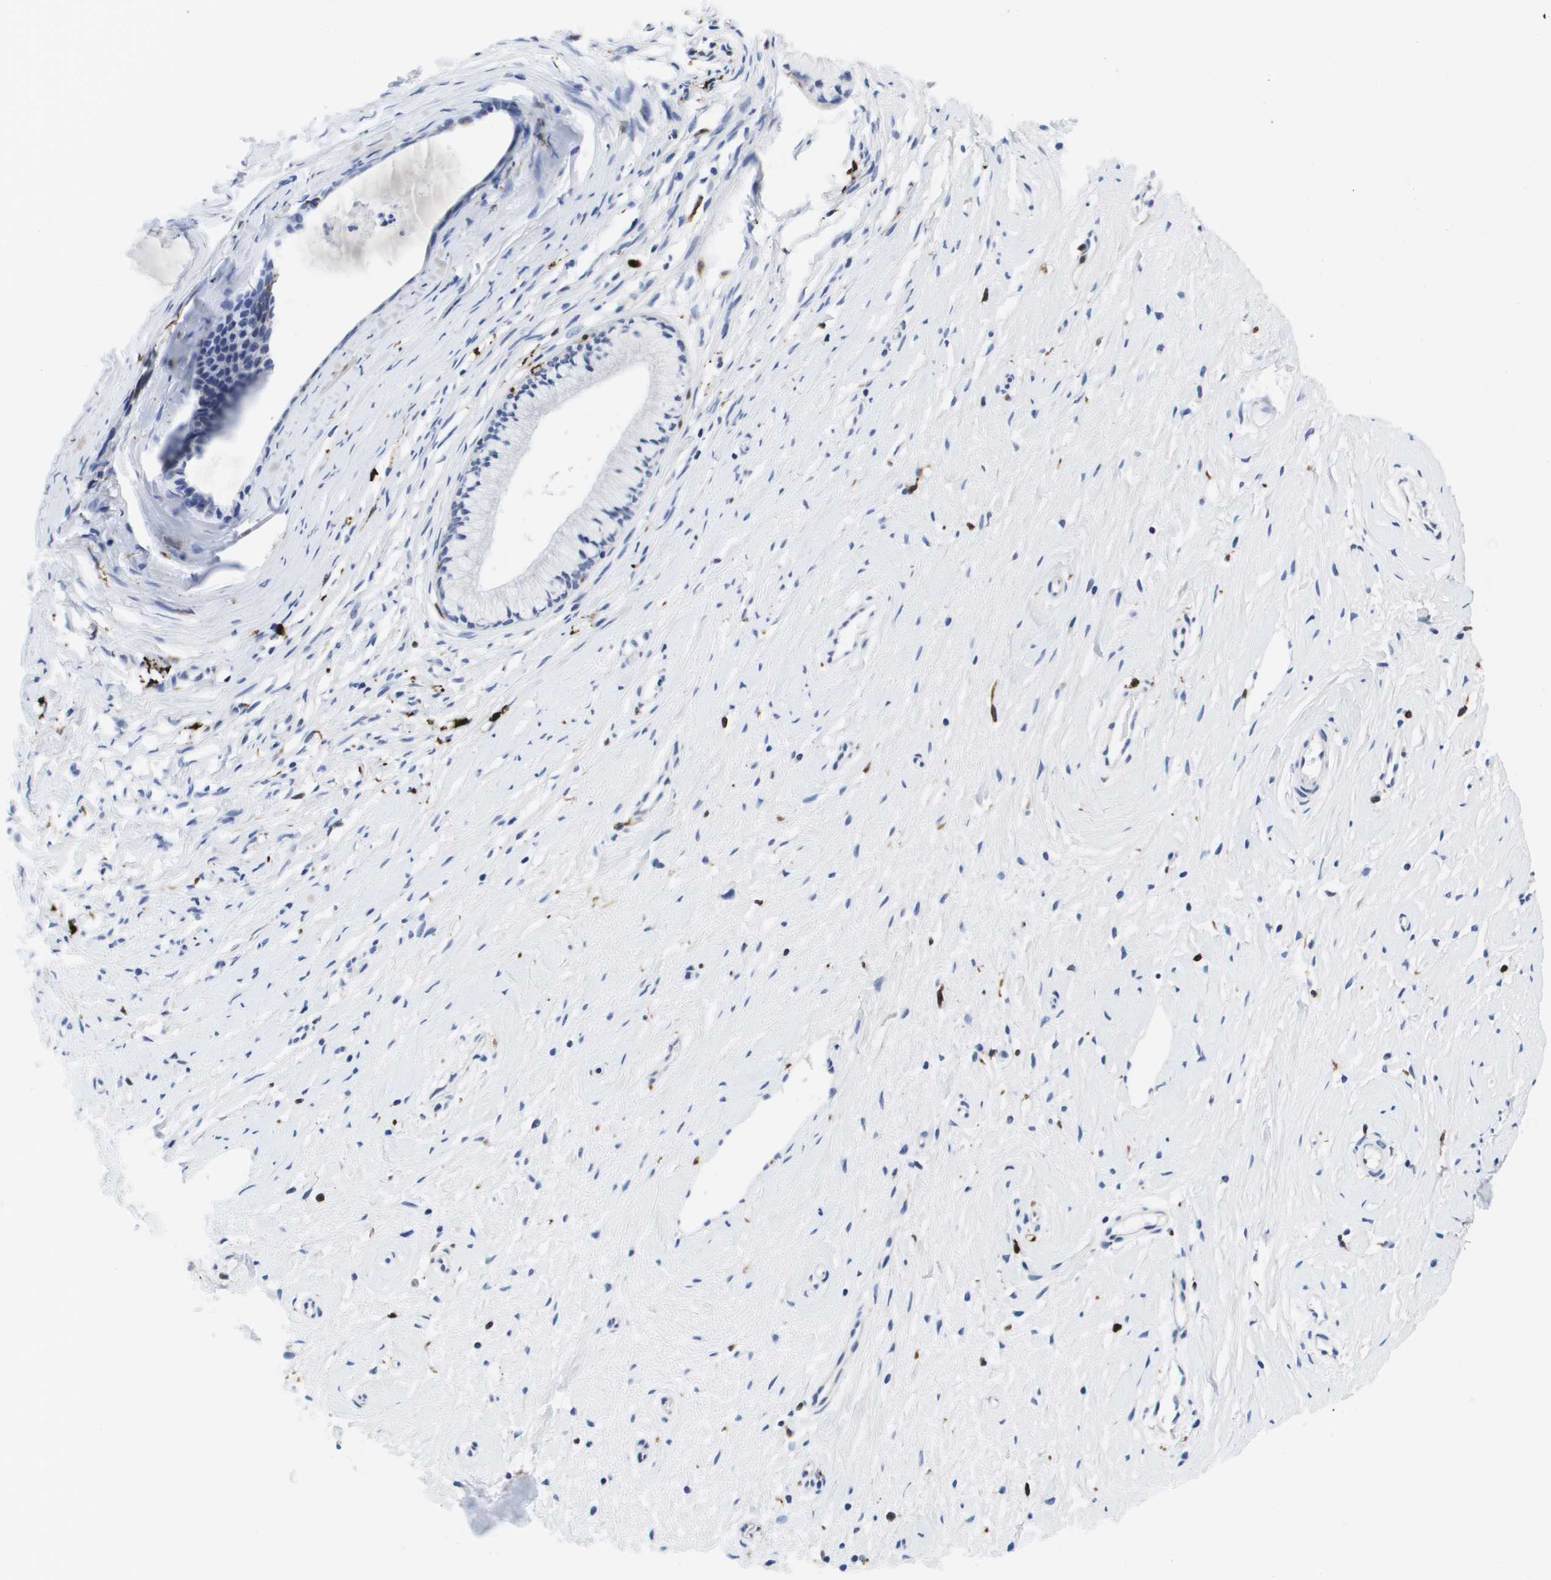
{"staining": {"intensity": "negative", "quantity": "none", "location": "none"}, "tissue": "cervix", "cell_type": "Glandular cells", "image_type": "normal", "snomed": [{"axis": "morphology", "description": "Normal tissue, NOS"}, {"axis": "topography", "description": "Cervix"}], "caption": "This is an immunohistochemistry image of unremarkable human cervix. There is no expression in glandular cells.", "gene": "HMOX1", "patient": {"sex": "female", "age": 39}}